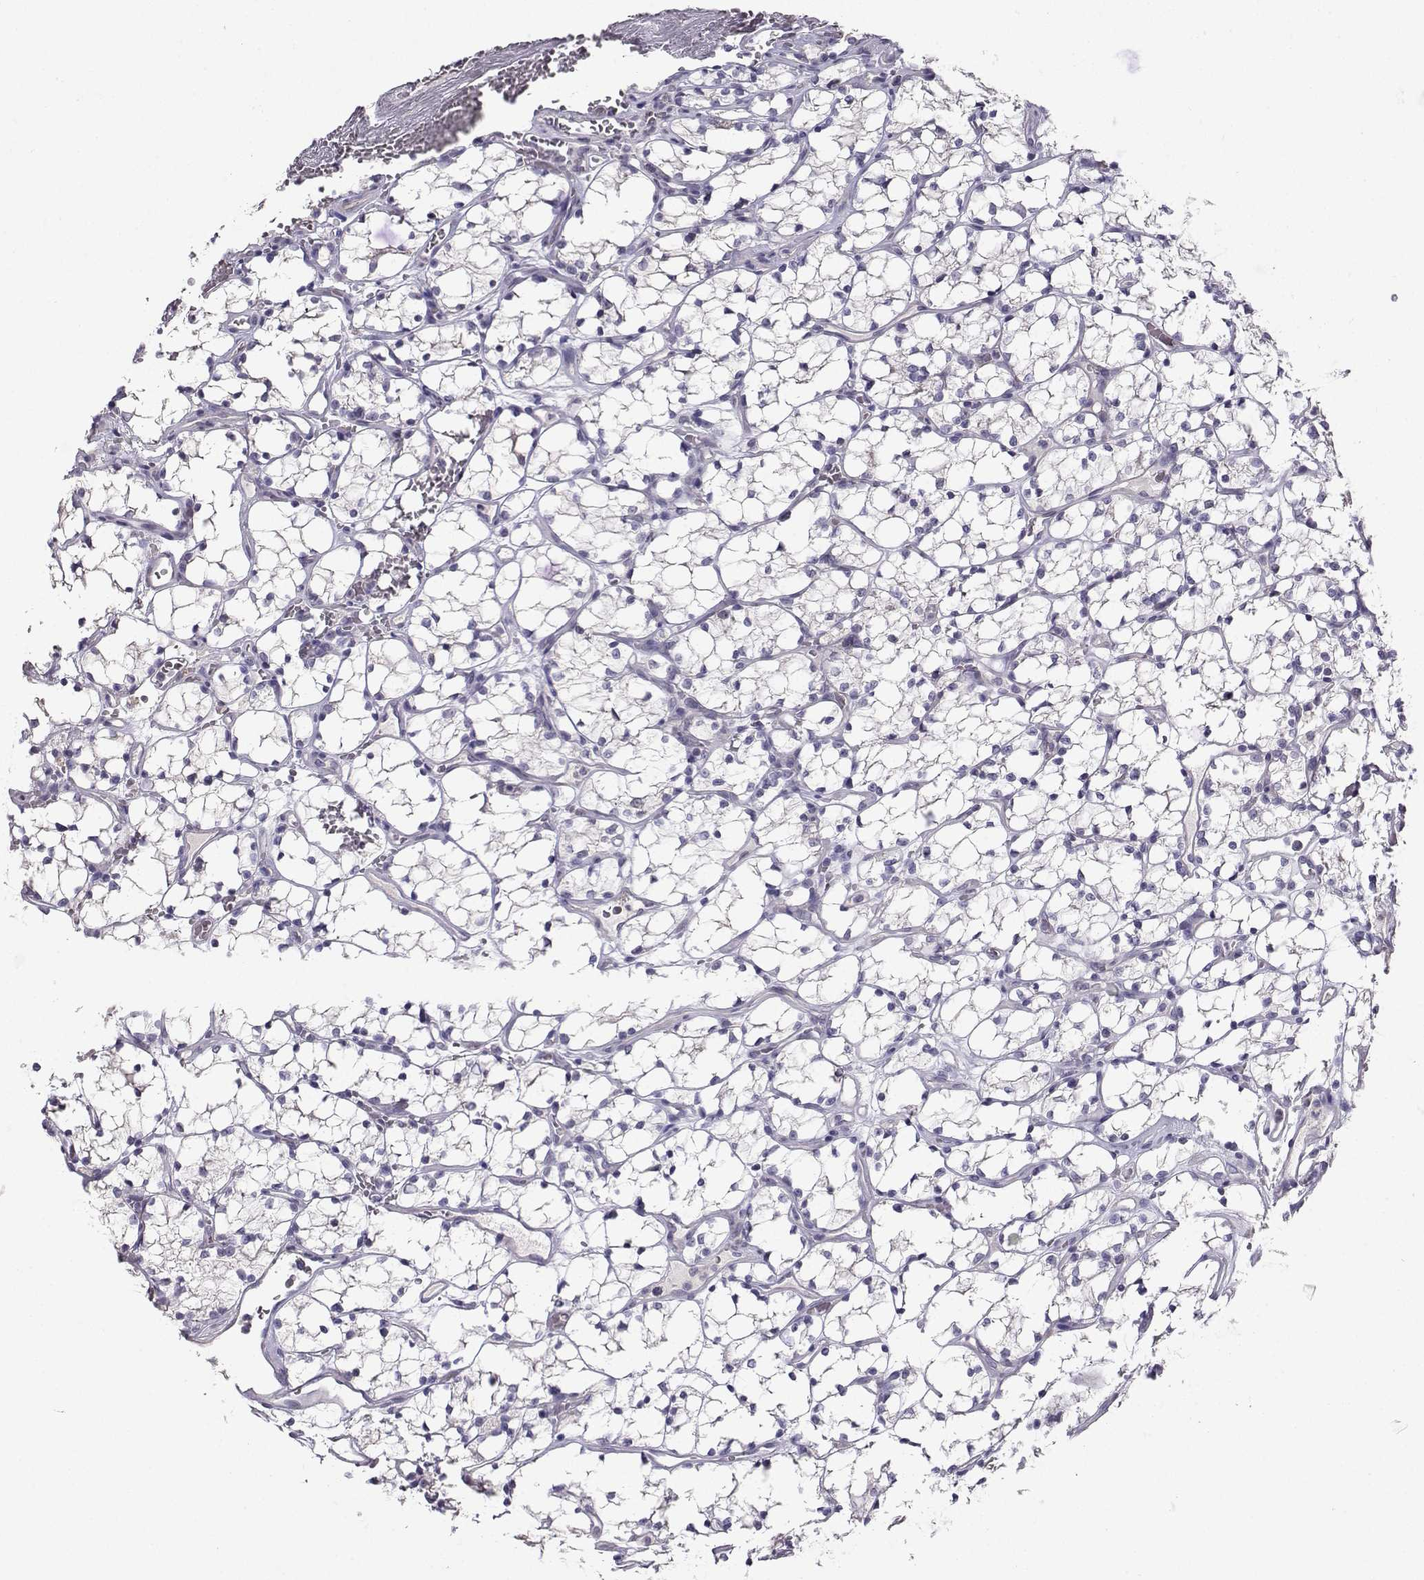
{"staining": {"intensity": "negative", "quantity": "none", "location": "none"}, "tissue": "renal cancer", "cell_type": "Tumor cells", "image_type": "cancer", "snomed": [{"axis": "morphology", "description": "Adenocarcinoma, NOS"}, {"axis": "topography", "description": "Kidney"}], "caption": "Image shows no protein staining in tumor cells of renal adenocarcinoma tissue.", "gene": "CARTPT", "patient": {"sex": "female", "age": 69}}